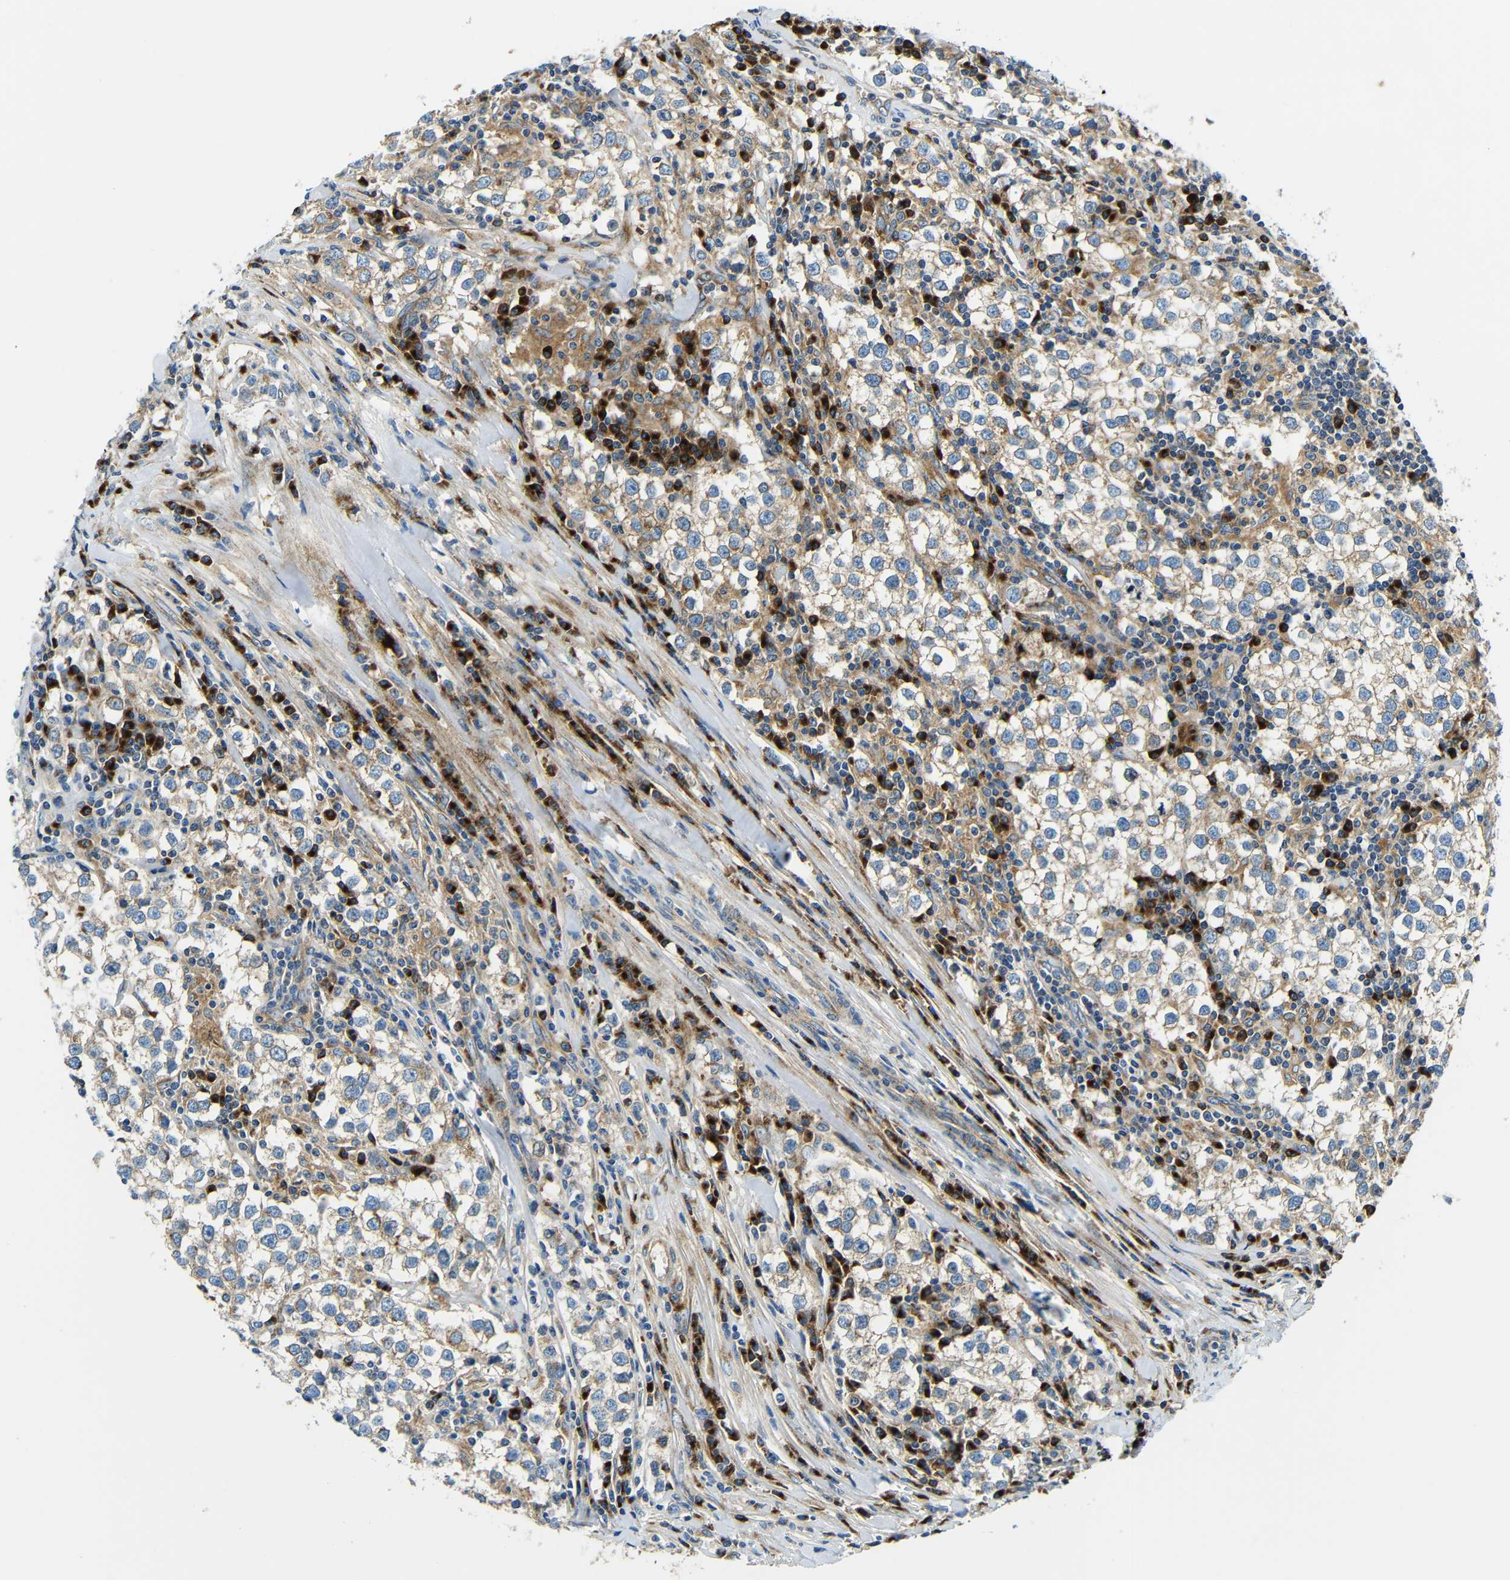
{"staining": {"intensity": "weak", "quantity": ">75%", "location": "cytoplasmic/membranous"}, "tissue": "testis cancer", "cell_type": "Tumor cells", "image_type": "cancer", "snomed": [{"axis": "morphology", "description": "Seminoma, NOS"}, {"axis": "morphology", "description": "Carcinoma, Embryonal, NOS"}, {"axis": "topography", "description": "Testis"}], "caption": "Tumor cells reveal low levels of weak cytoplasmic/membranous expression in about >75% of cells in human testis cancer (seminoma).", "gene": "USO1", "patient": {"sex": "male", "age": 36}}